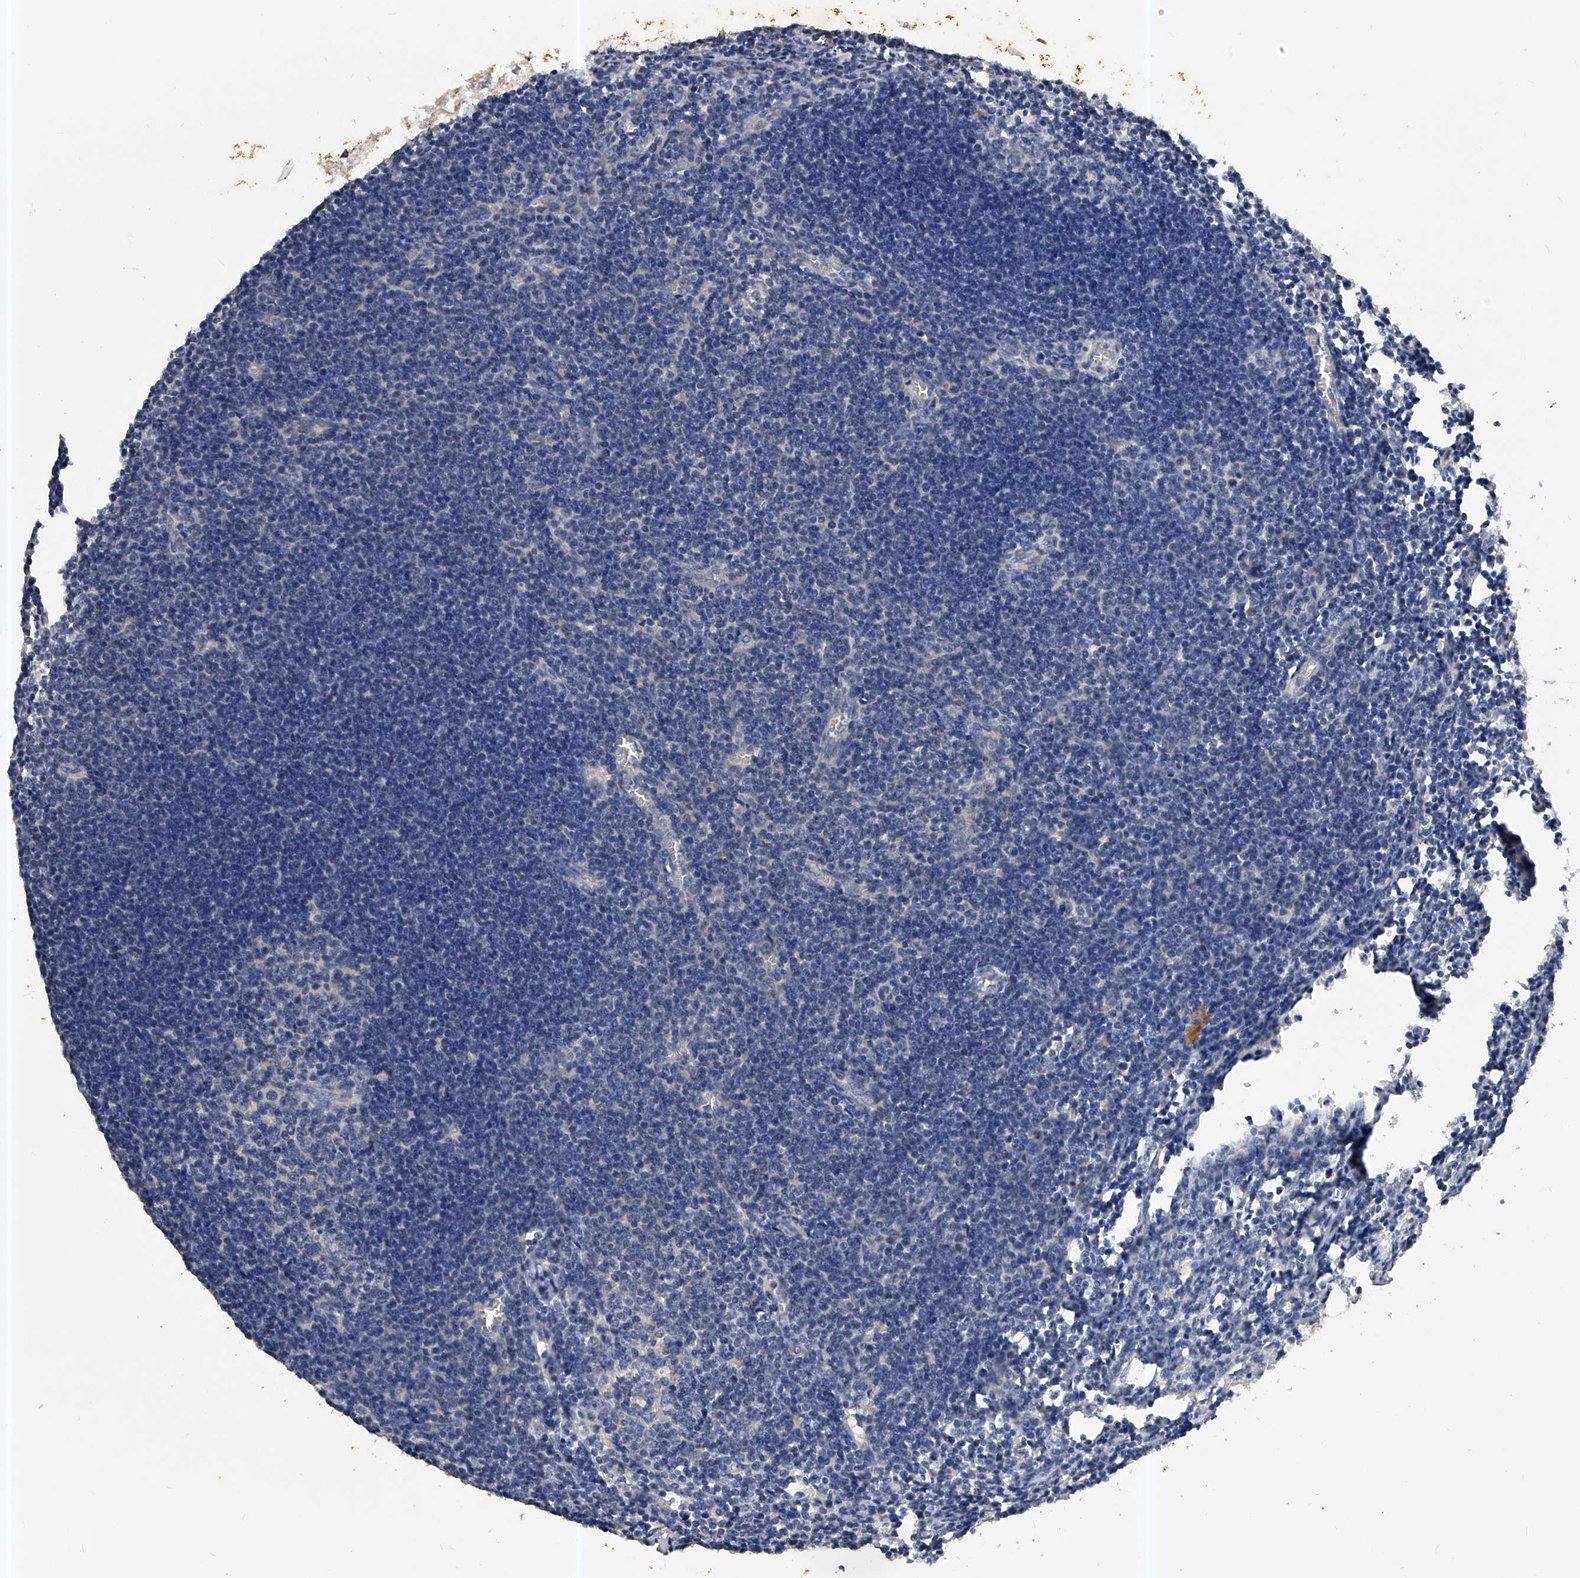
{"staining": {"intensity": "negative", "quantity": "none", "location": "none"}, "tissue": "lymph node", "cell_type": "Germinal center cells", "image_type": "normal", "snomed": [{"axis": "morphology", "description": "Normal tissue, NOS"}, {"axis": "morphology", "description": "Malignant melanoma, Metastatic site"}, {"axis": "topography", "description": "Lymph node"}], "caption": "This is an IHC photomicrograph of unremarkable human lymph node. There is no staining in germinal center cells.", "gene": "PPP5C", "patient": {"sex": "male", "age": 41}}